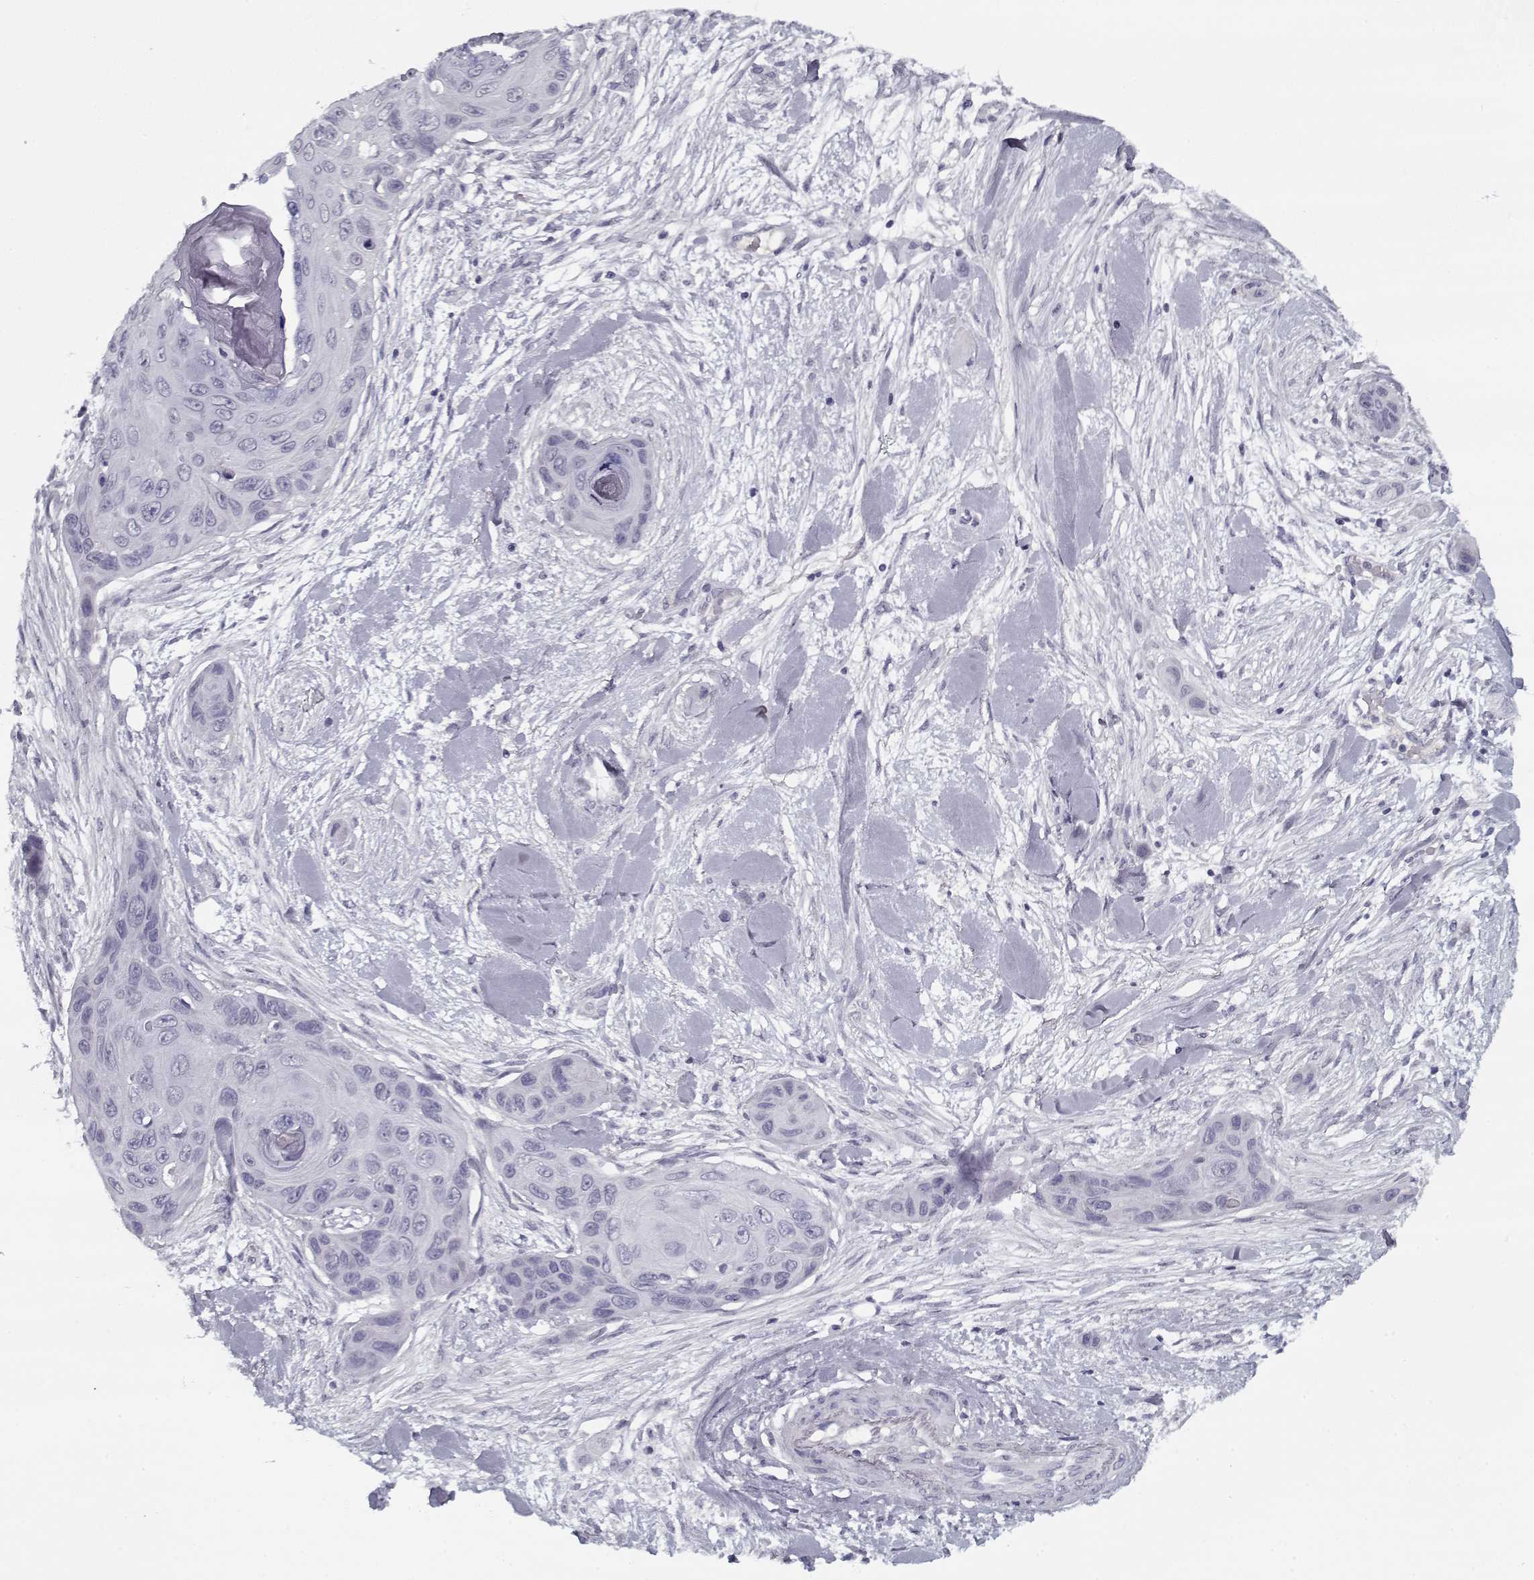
{"staining": {"intensity": "negative", "quantity": "none", "location": "none"}, "tissue": "skin cancer", "cell_type": "Tumor cells", "image_type": "cancer", "snomed": [{"axis": "morphology", "description": "Squamous cell carcinoma, NOS"}, {"axis": "topography", "description": "Skin"}], "caption": "IHC micrograph of neoplastic tissue: skin cancer (squamous cell carcinoma) stained with DAB reveals no significant protein positivity in tumor cells. (DAB immunohistochemistry, high magnification).", "gene": "SPACA9", "patient": {"sex": "male", "age": 82}}